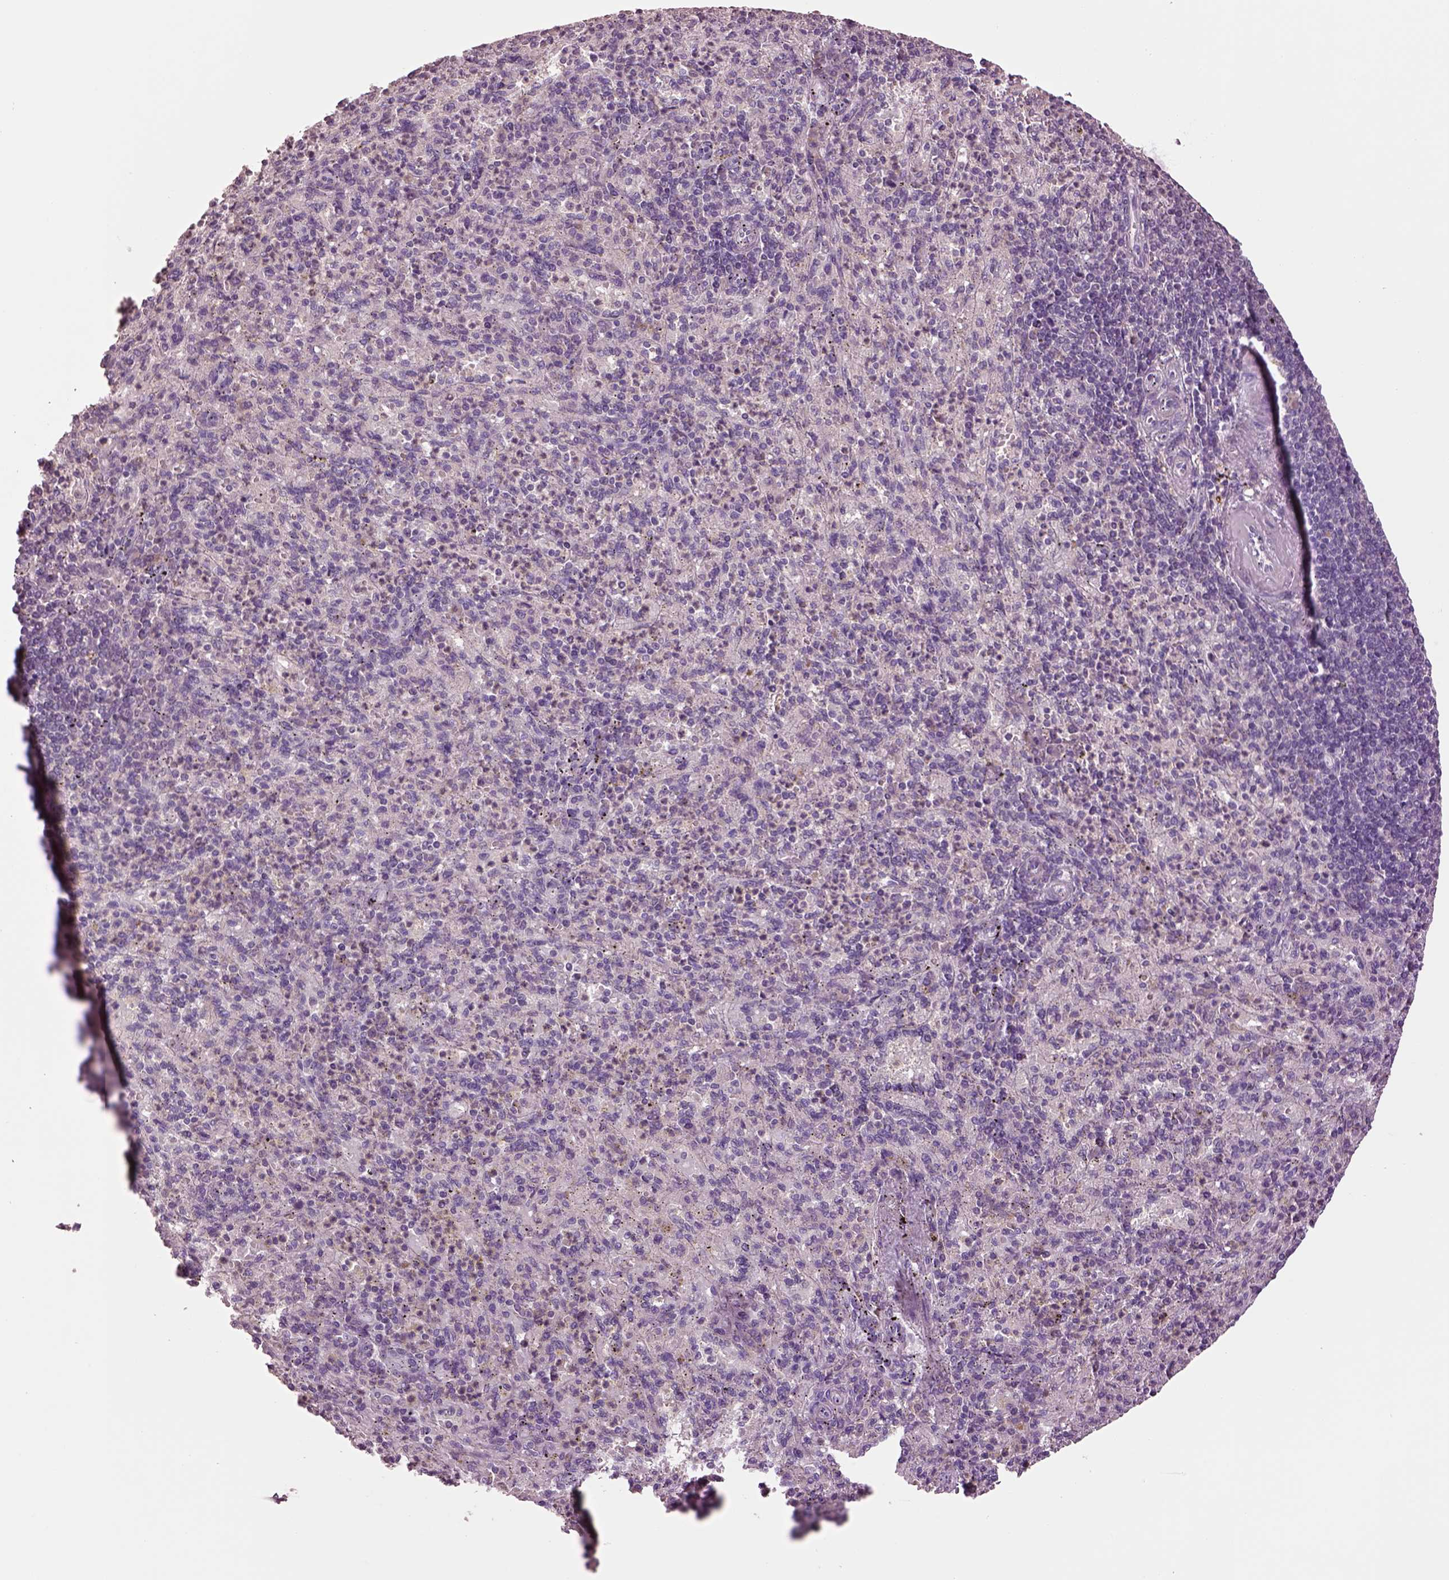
{"staining": {"intensity": "negative", "quantity": "none", "location": "none"}, "tissue": "spleen", "cell_type": "Cells in red pulp", "image_type": "normal", "snomed": [{"axis": "morphology", "description": "Normal tissue, NOS"}, {"axis": "topography", "description": "Spleen"}], "caption": "There is no significant staining in cells in red pulp of spleen. (DAB IHC visualized using brightfield microscopy, high magnification).", "gene": "CLPSL1", "patient": {"sex": "female", "age": 74}}